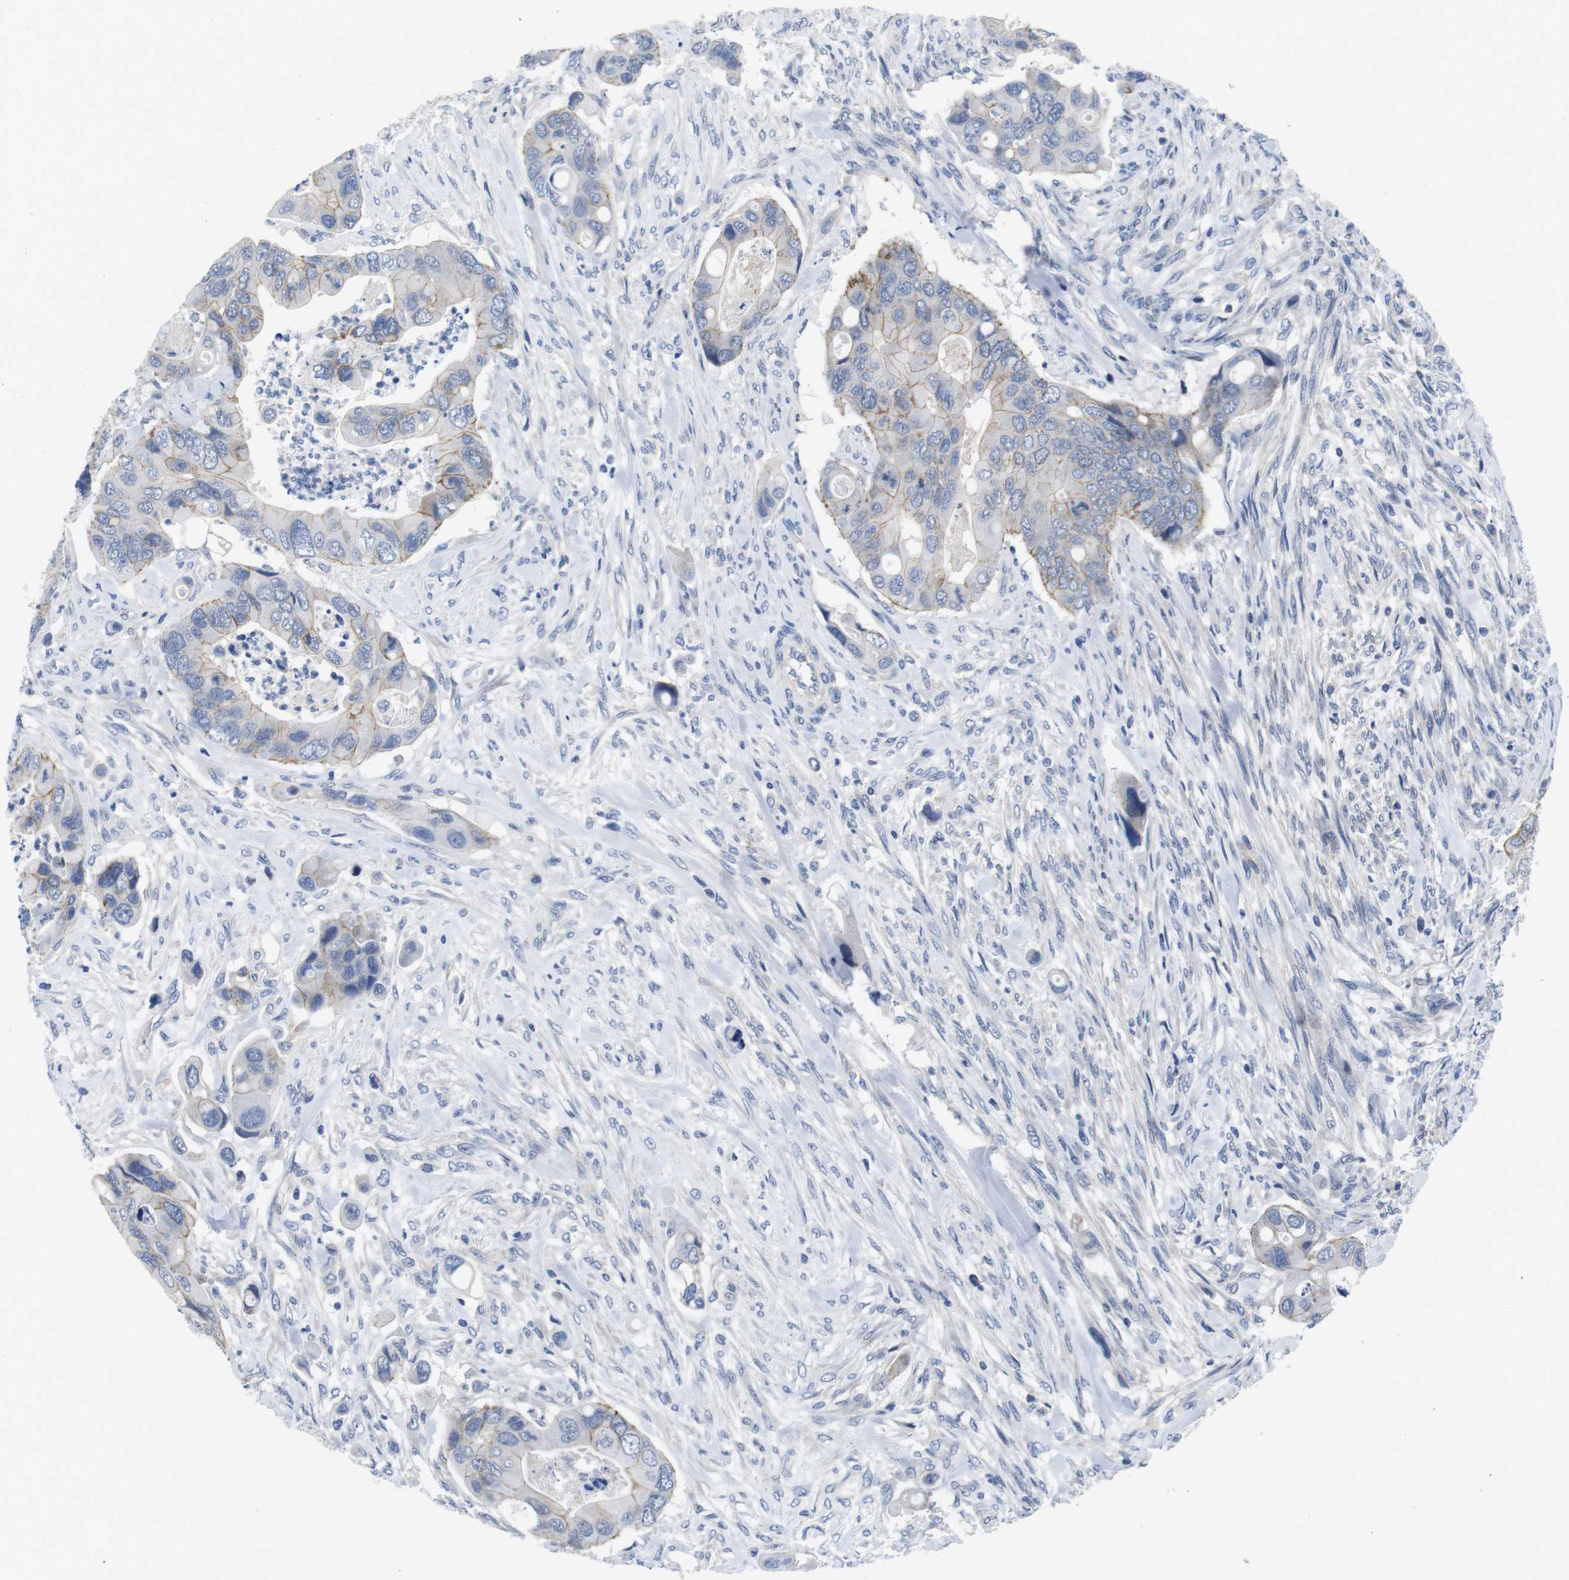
{"staining": {"intensity": "moderate", "quantity": "25%-75%", "location": "cytoplasmic/membranous"}, "tissue": "colorectal cancer", "cell_type": "Tumor cells", "image_type": "cancer", "snomed": [{"axis": "morphology", "description": "Adenocarcinoma, NOS"}, {"axis": "topography", "description": "Rectum"}], "caption": "Protein staining of colorectal cancer (adenocarcinoma) tissue demonstrates moderate cytoplasmic/membranous positivity in about 25%-75% of tumor cells.", "gene": "SCRIB", "patient": {"sex": "female", "age": 57}}